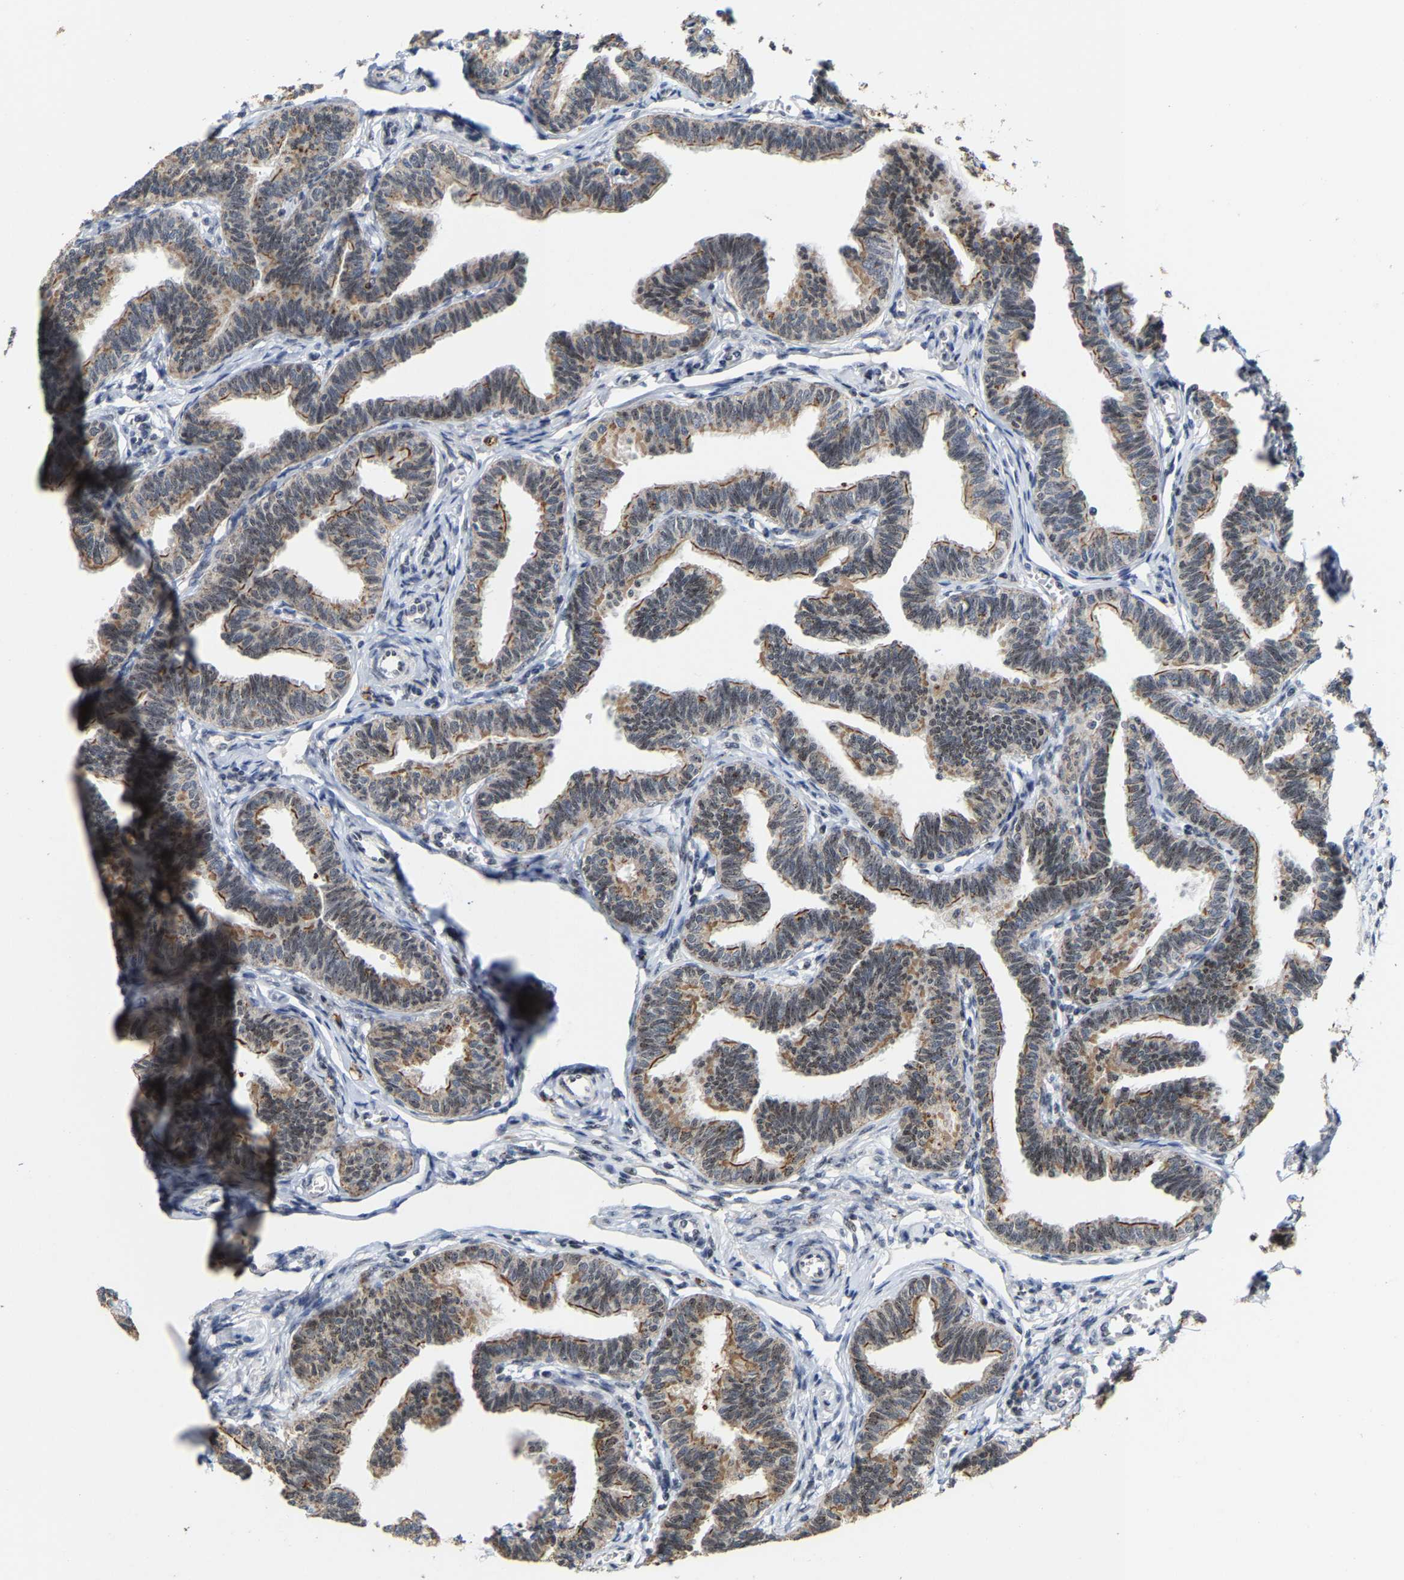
{"staining": {"intensity": "moderate", "quantity": ">75%", "location": "cytoplasmic/membranous,nuclear"}, "tissue": "fallopian tube", "cell_type": "Glandular cells", "image_type": "normal", "snomed": [{"axis": "morphology", "description": "Normal tissue, NOS"}, {"axis": "topography", "description": "Fallopian tube"}, {"axis": "topography", "description": "Ovary"}], "caption": "Normal fallopian tube reveals moderate cytoplasmic/membranous,nuclear staining in about >75% of glandular cells, visualized by immunohistochemistry.", "gene": "NOP58", "patient": {"sex": "female", "age": 23}}